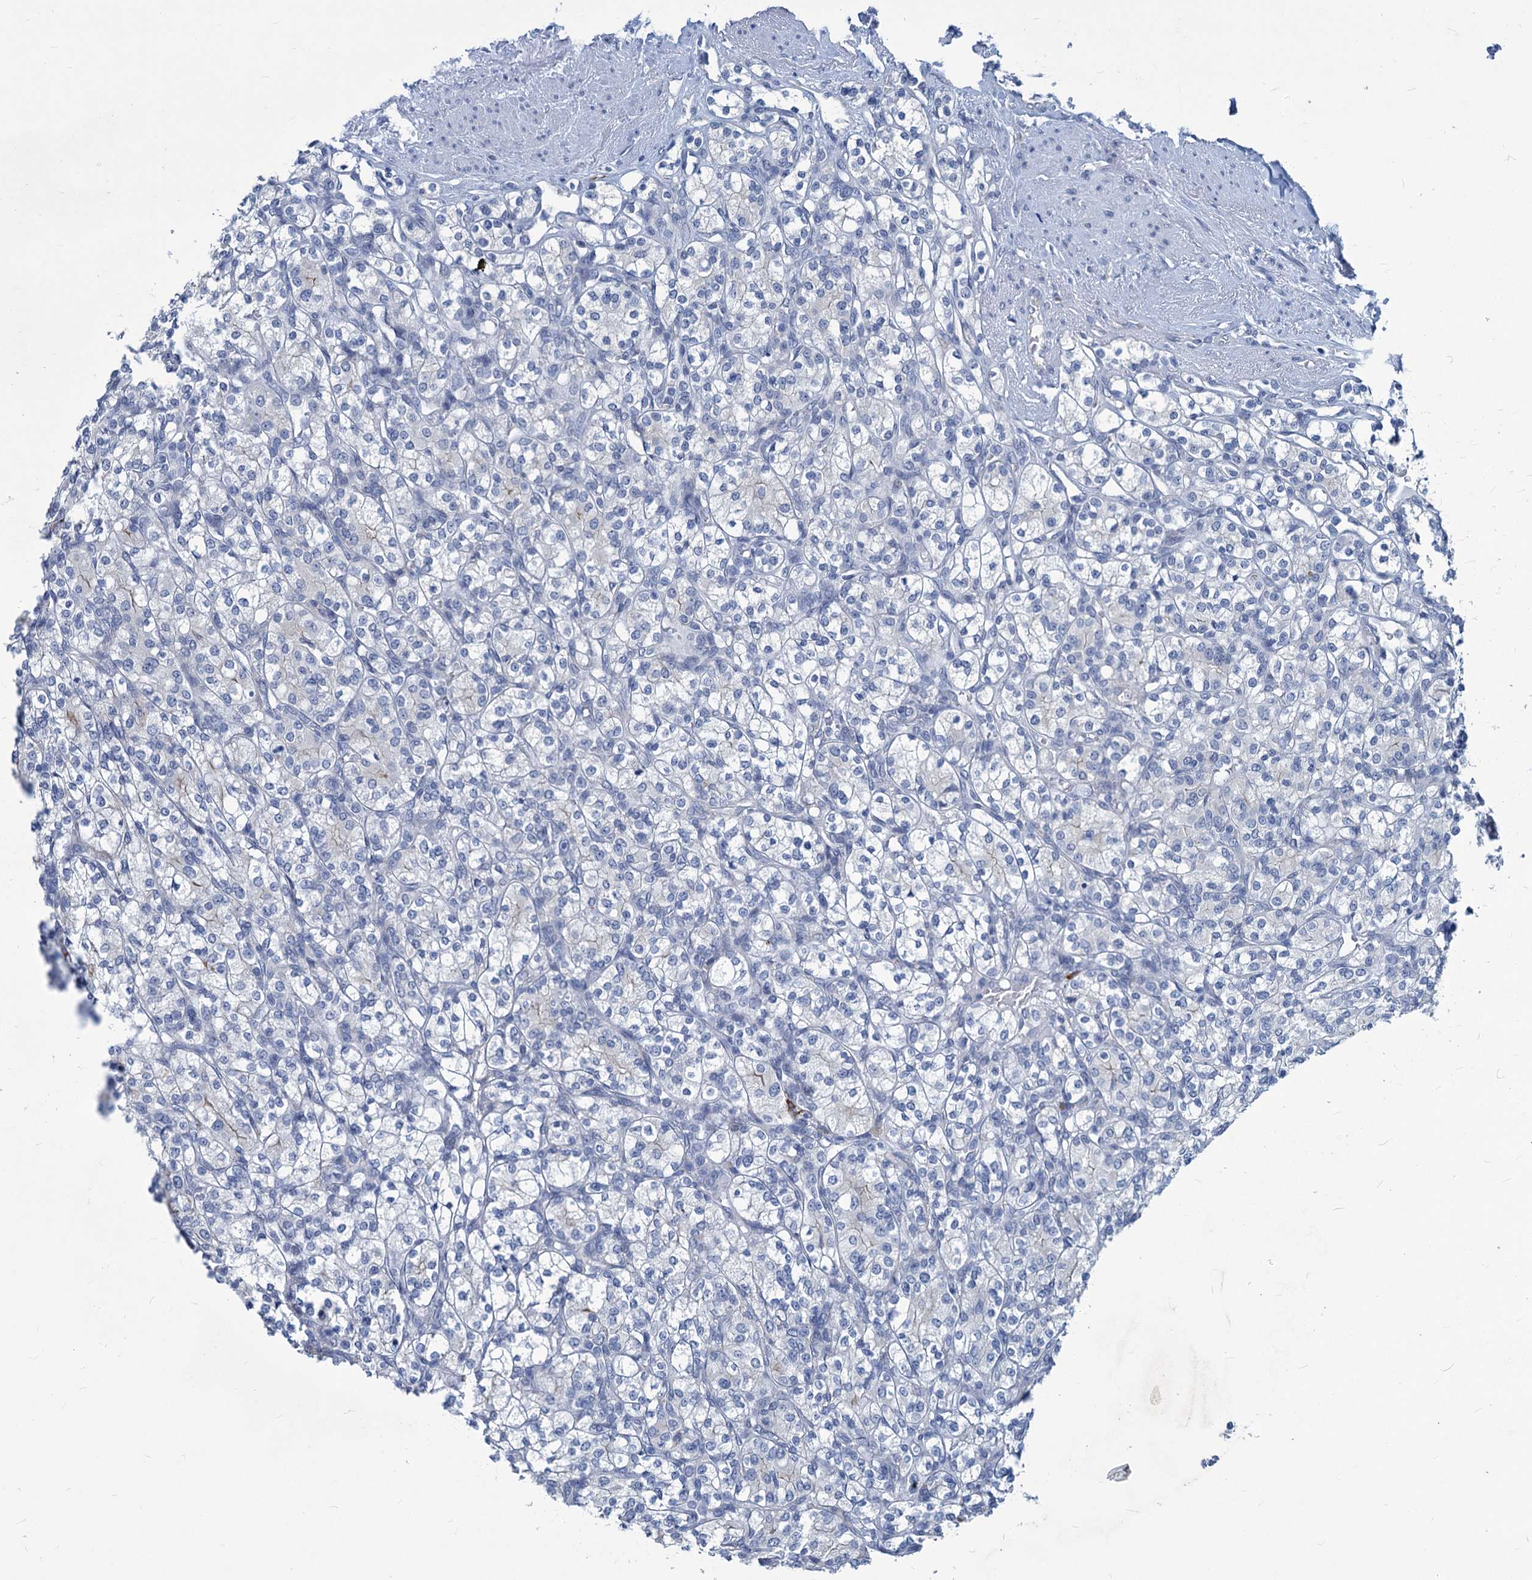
{"staining": {"intensity": "negative", "quantity": "none", "location": "none"}, "tissue": "renal cancer", "cell_type": "Tumor cells", "image_type": "cancer", "snomed": [{"axis": "morphology", "description": "Adenocarcinoma, NOS"}, {"axis": "topography", "description": "Kidney"}], "caption": "Immunohistochemical staining of human renal cancer exhibits no significant staining in tumor cells.", "gene": "NEU3", "patient": {"sex": "male", "age": 77}}